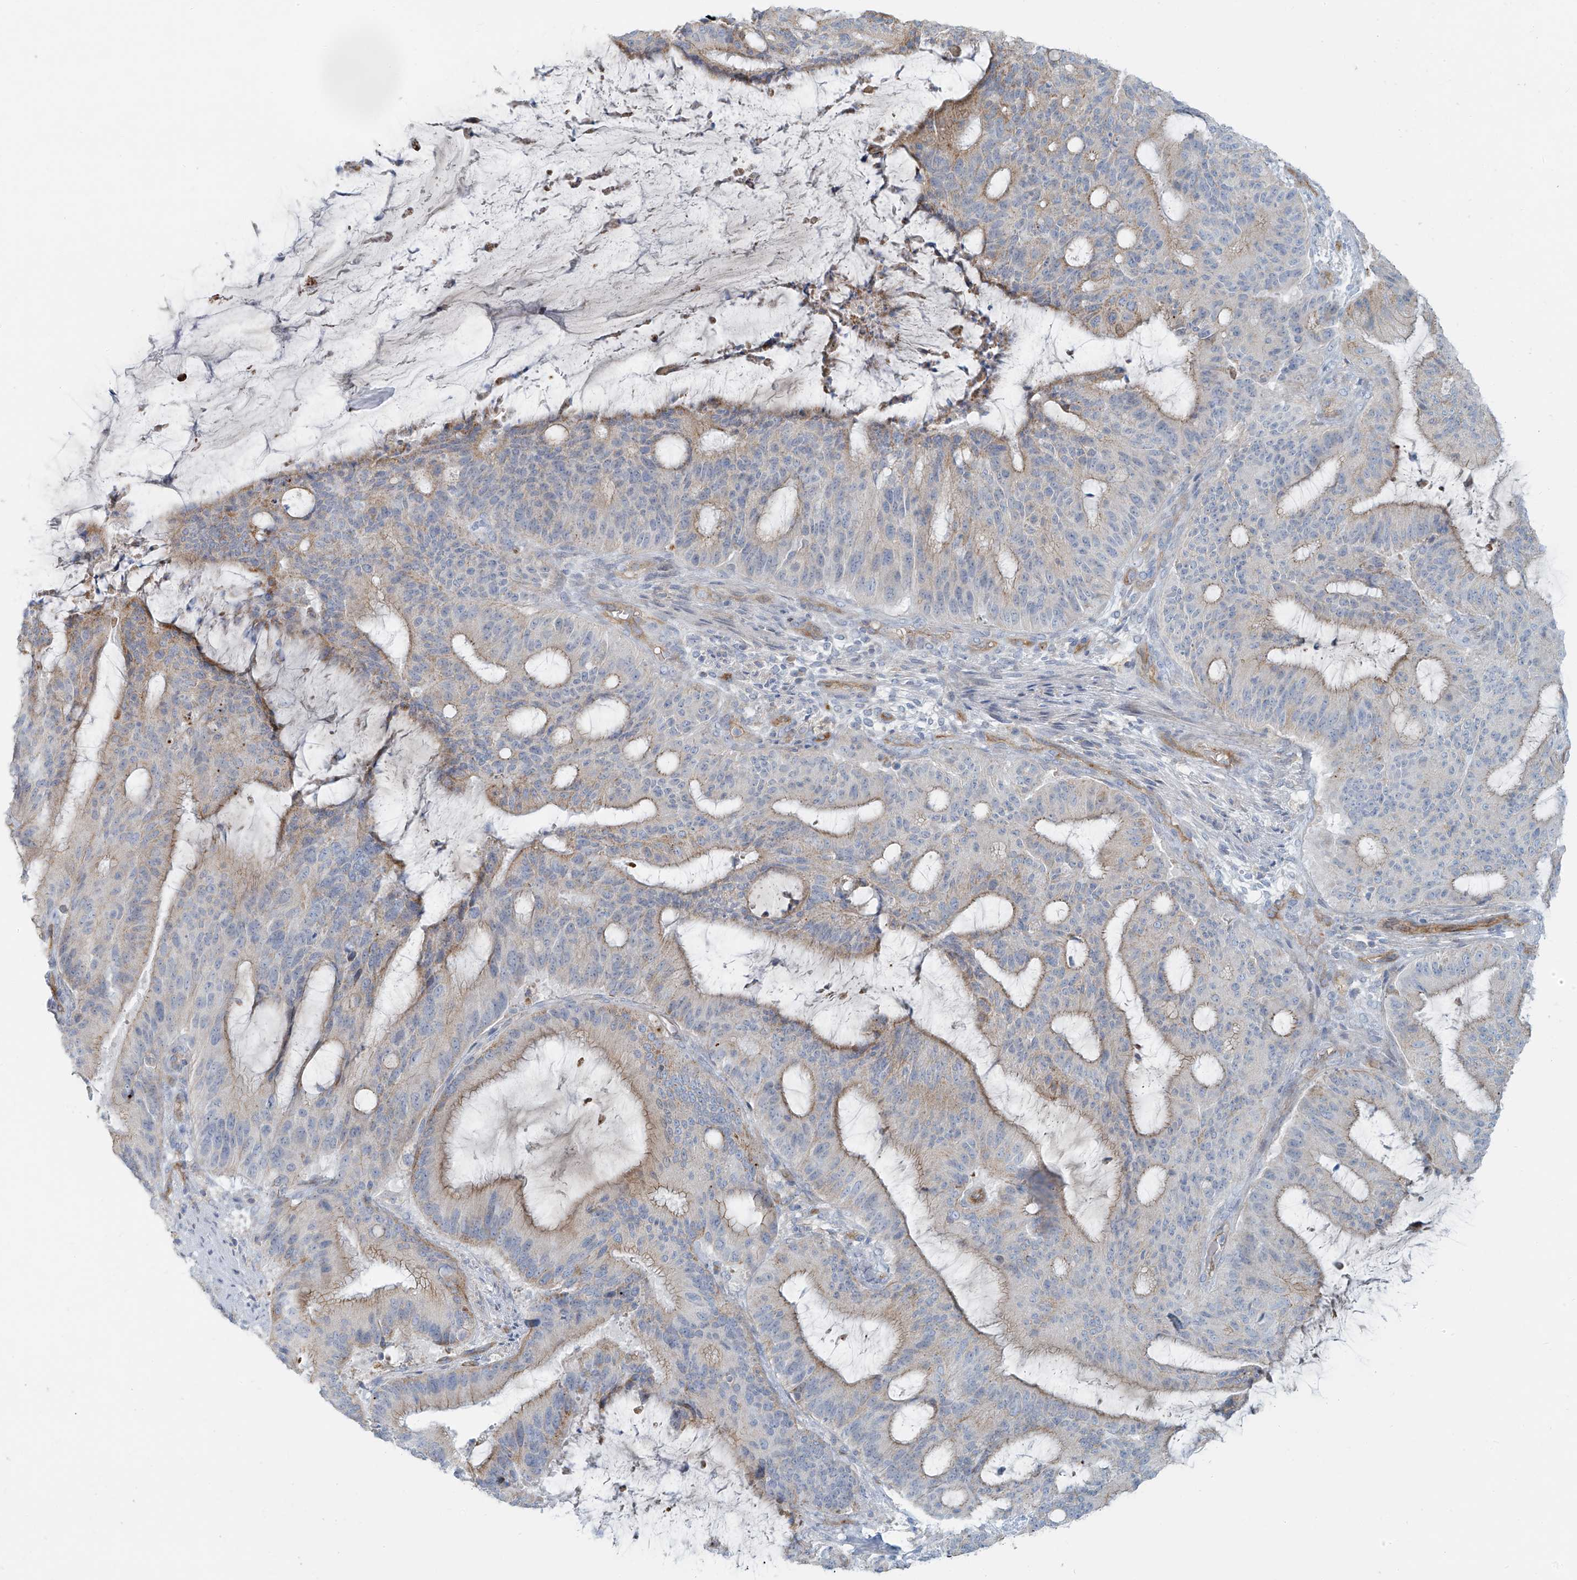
{"staining": {"intensity": "weak", "quantity": "25%-75%", "location": "cytoplasmic/membranous"}, "tissue": "liver cancer", "cell_type": "Tumor cells", "image_type": "cancer", "snomed": [{"axis": "morphology", "description": "Normal tissue, NOS"}, {"axis": "morphology", "description": "Cholangiocarcinoma"}, {"axis": "topography", "description": "Liver"}, {"axis": "topography", "description": "Peripheral nerve tissue"}], "caption": "High-power microscopy captured an immunohistochemistry histopathology image of liver cholangiocarcinoma, revealing weak cytoplasmic/membranous expression in about 25%-75% of tumor cells. (IHC, brightfield microscopy, high magnification).", "gene": "VAMP5", "patient": {"sex": "female", "age": 73}}